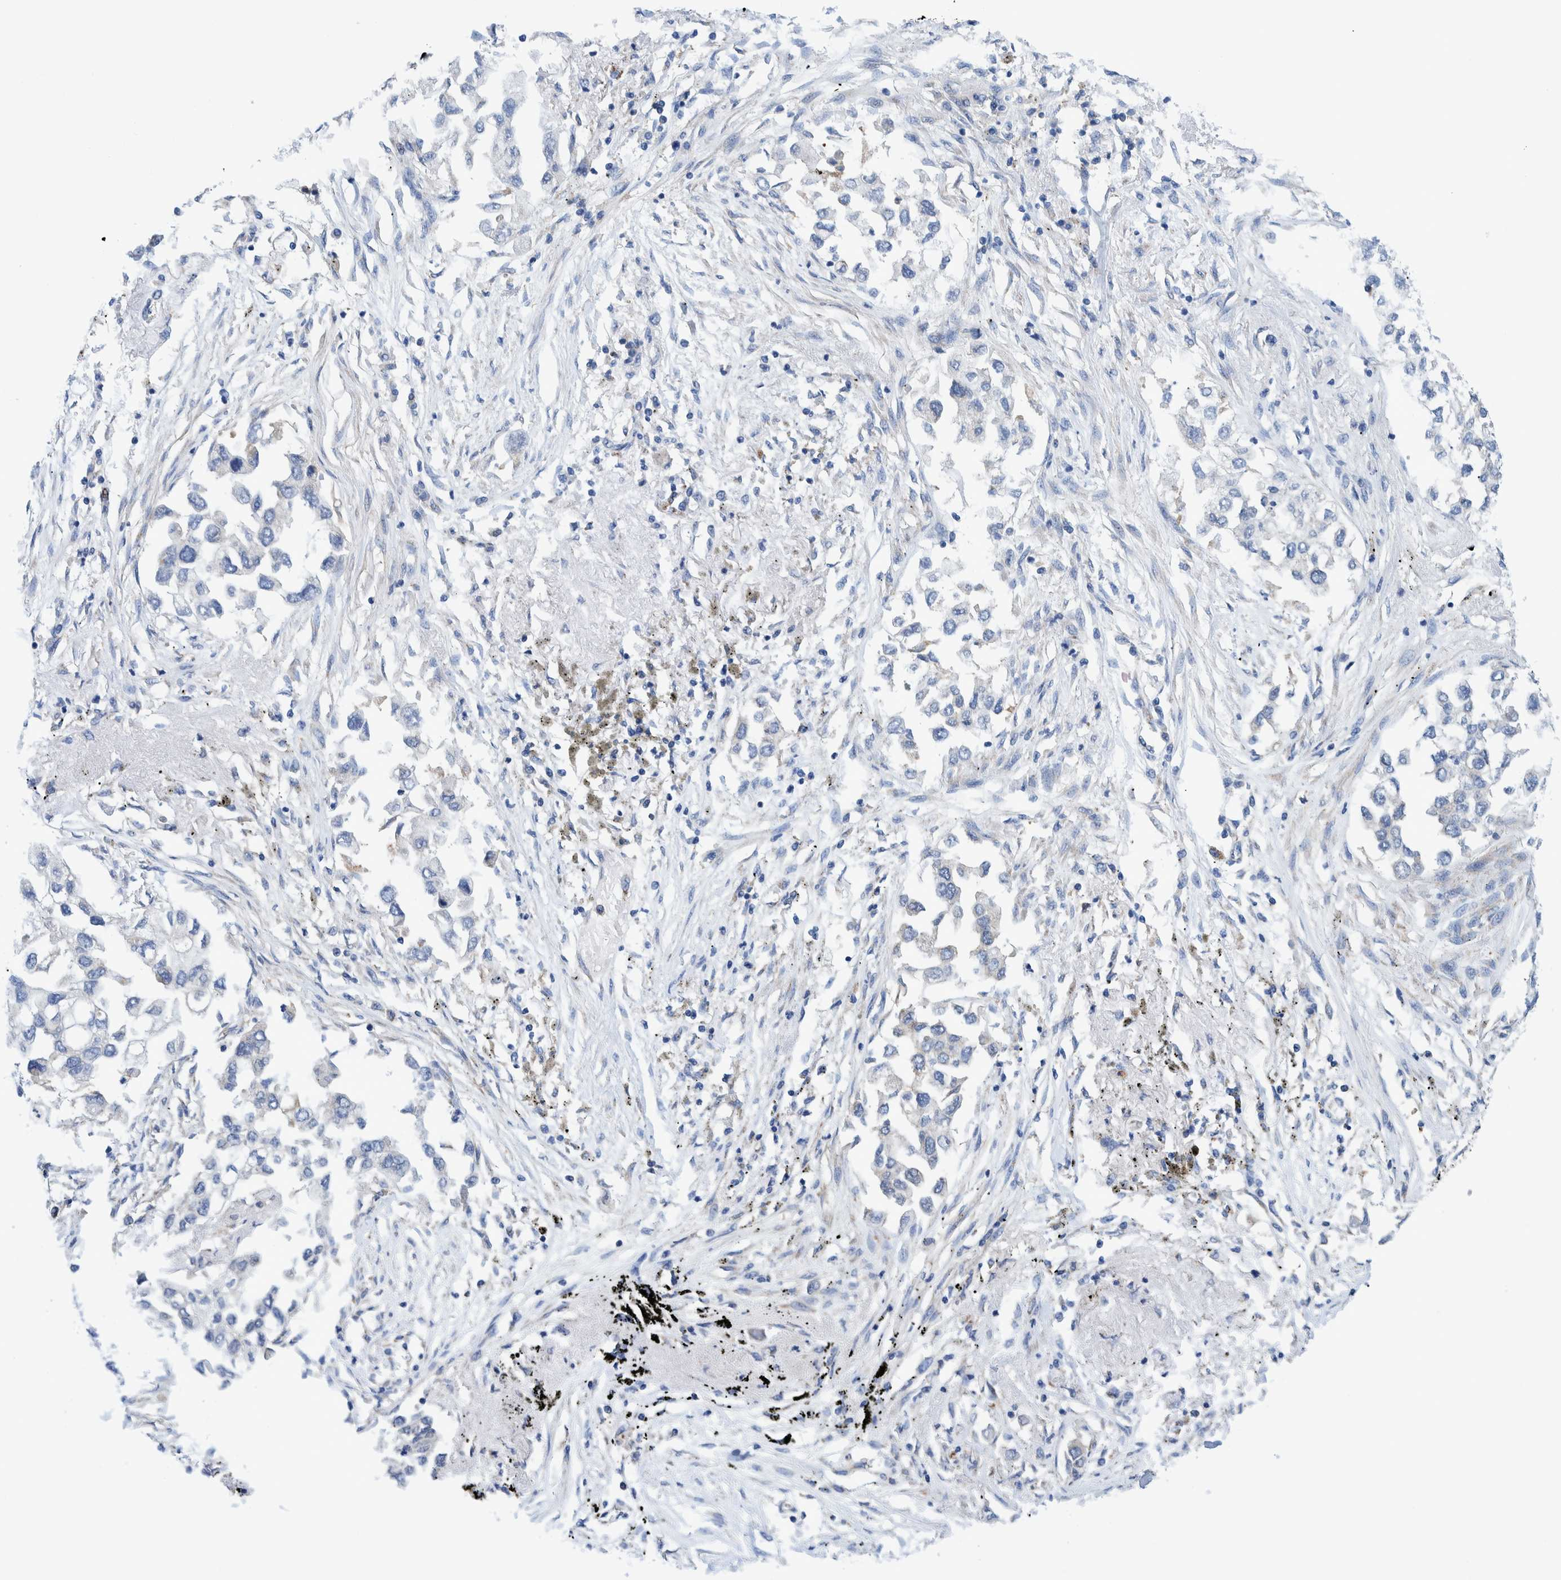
{"staining": {"intensity": "negative", "quantity": "none", "location": "none"}, "tissue": "lung cancer", "cell_type": "Tumor cells", "image_type": "cancer", "snomed": [{"axis": "morphology", "description": "Inflammation, NOS"}, {"axis": "morphology", "description": "Adenocarcinoma, NOS"}, {"axis": "topography", "description": "Lung"}], "caption": "IHC of human lung cancer (adenocarcinoma) exhibits no positivity in tumor cells.", "gene": "BZW2", "patient": {"sex": "male", "age": 63}}